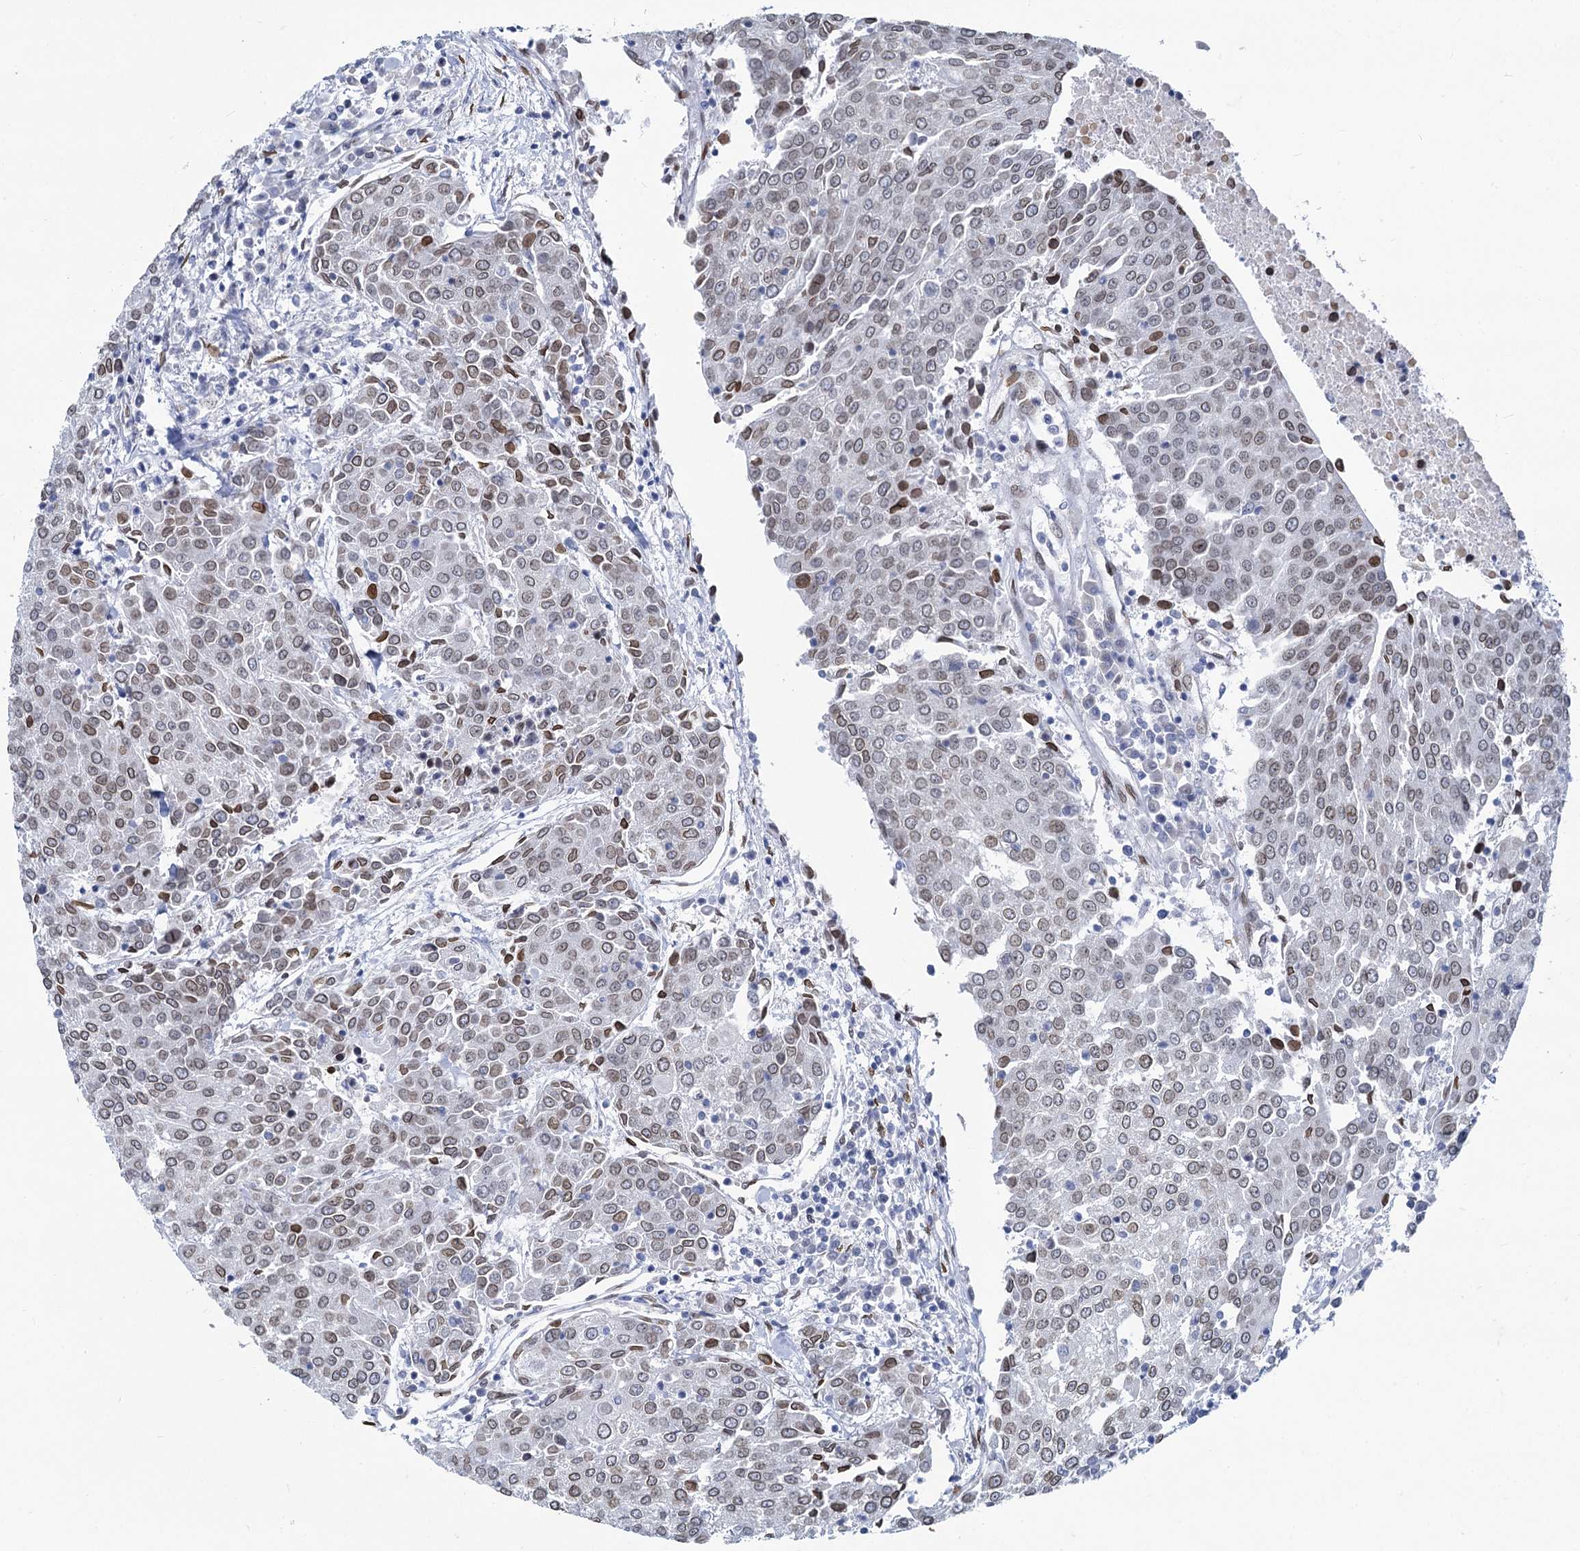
{"staining": {"intensity": "weak", "quantity": "25%-75%", "location": "nuclear"}, "tissue": "urothelial cancer", "cell_type": "Tumor cells", "image_type": "cancer", "snomed": [{"axis": "morphology", "description": "Urothelial carcinoma, High grade"}, {"axis": "topography", "description": "Urinary bladder"}], "caption": "DAB immunohistochemical staining of human urothelial cancer demonstrates weak nuclear protein positivity in approximately 25%-75% of tumor cells. The staining was performed using DAB (3,3'-diaminobenzidine) to visualize the protein expression in brown, while the nuclei were stained in blue with hematoxylin (Magnification: 20x).", "gene": "PRSS35", "patient": {"sex": "female", "age": 85}}